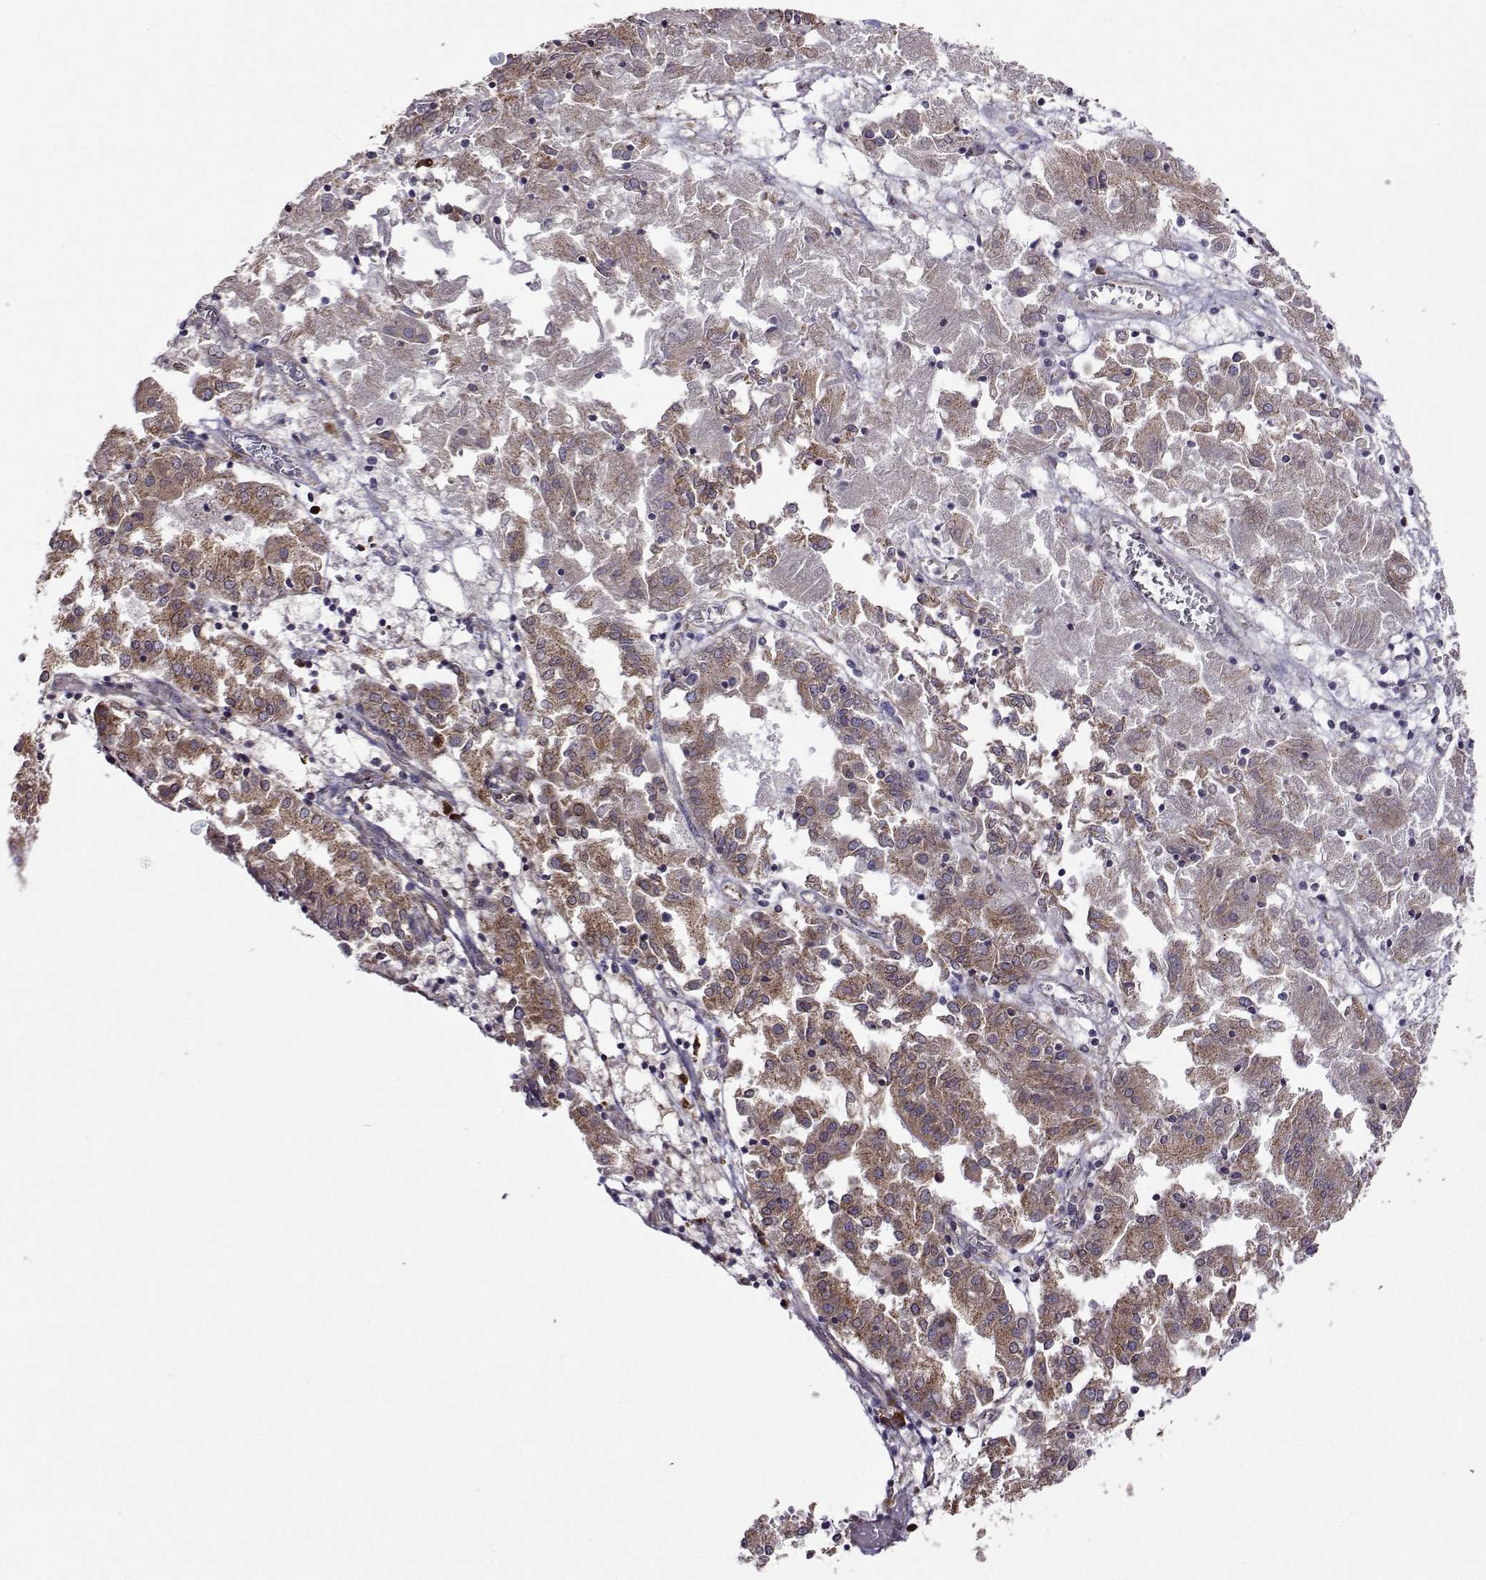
{"staining": {"intensity": "moderate", "quantity": ">75%", "location": "cytoplasmic/membranous"}, "tissue": "endometrial cancer", "cell_type": "Tumor cells", "image_type": "cancer", "snomed": [{"axis": "morphology", "description": "Adenocarcinoma, NOS"}, {"axis": "topography", "description": "Endometrium"}], "caption": "Endometrial cancer (adenocarcinoma) stained with immunohistochemistry exhibits moderate cytoplasmic/membranous expression in about >75% of tumor cells. The staining was performed using DAB (3,3'-diaminobenzidine), with brown indicating positive protein expression. Nuclei are stained blue with hematoxylin.", "gene": "PGRMC2", "patient": {"sex": "female", "age": 54}}